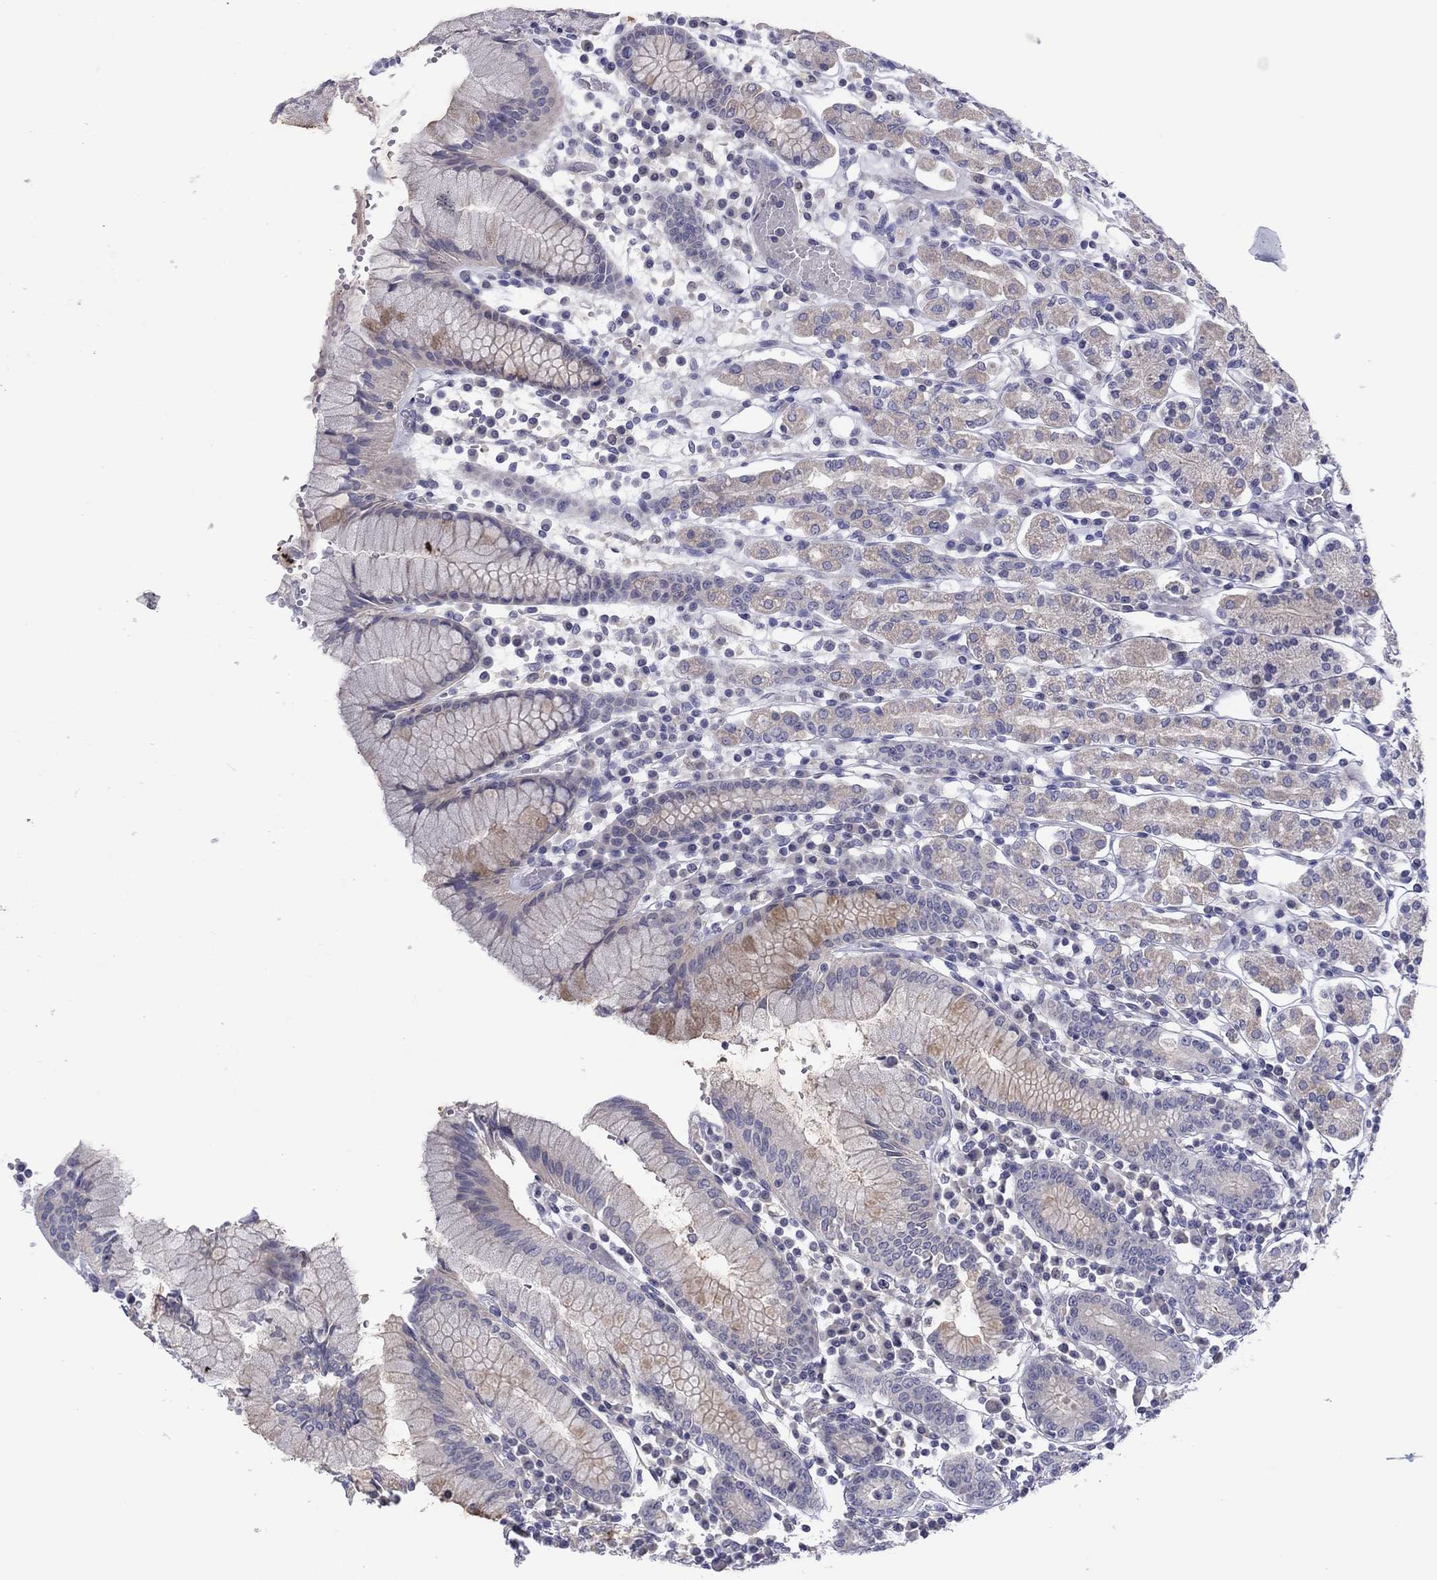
{"staining": {"intensity": "weak", "quantity": "<25%", "location": "cytoplasmic/membranous"}, "tissue": "stomach", "cell_type": "Glandular cells", "image_type": "normal", "snomed": [{"axis": "morphology", "description": "Normal tissue, NOS"}, {"axis": "topography", "description": "Stomach, upper"}, {"axis": "topography", "description": "Stomach"}], "caption": "High power microscopy histopathology image of an IHC histopathology image of benign stomach, revealing no significant staining in glandular cells.", "gene": "CYP2B6", "patient": {"sex": "male", "age": 62}}